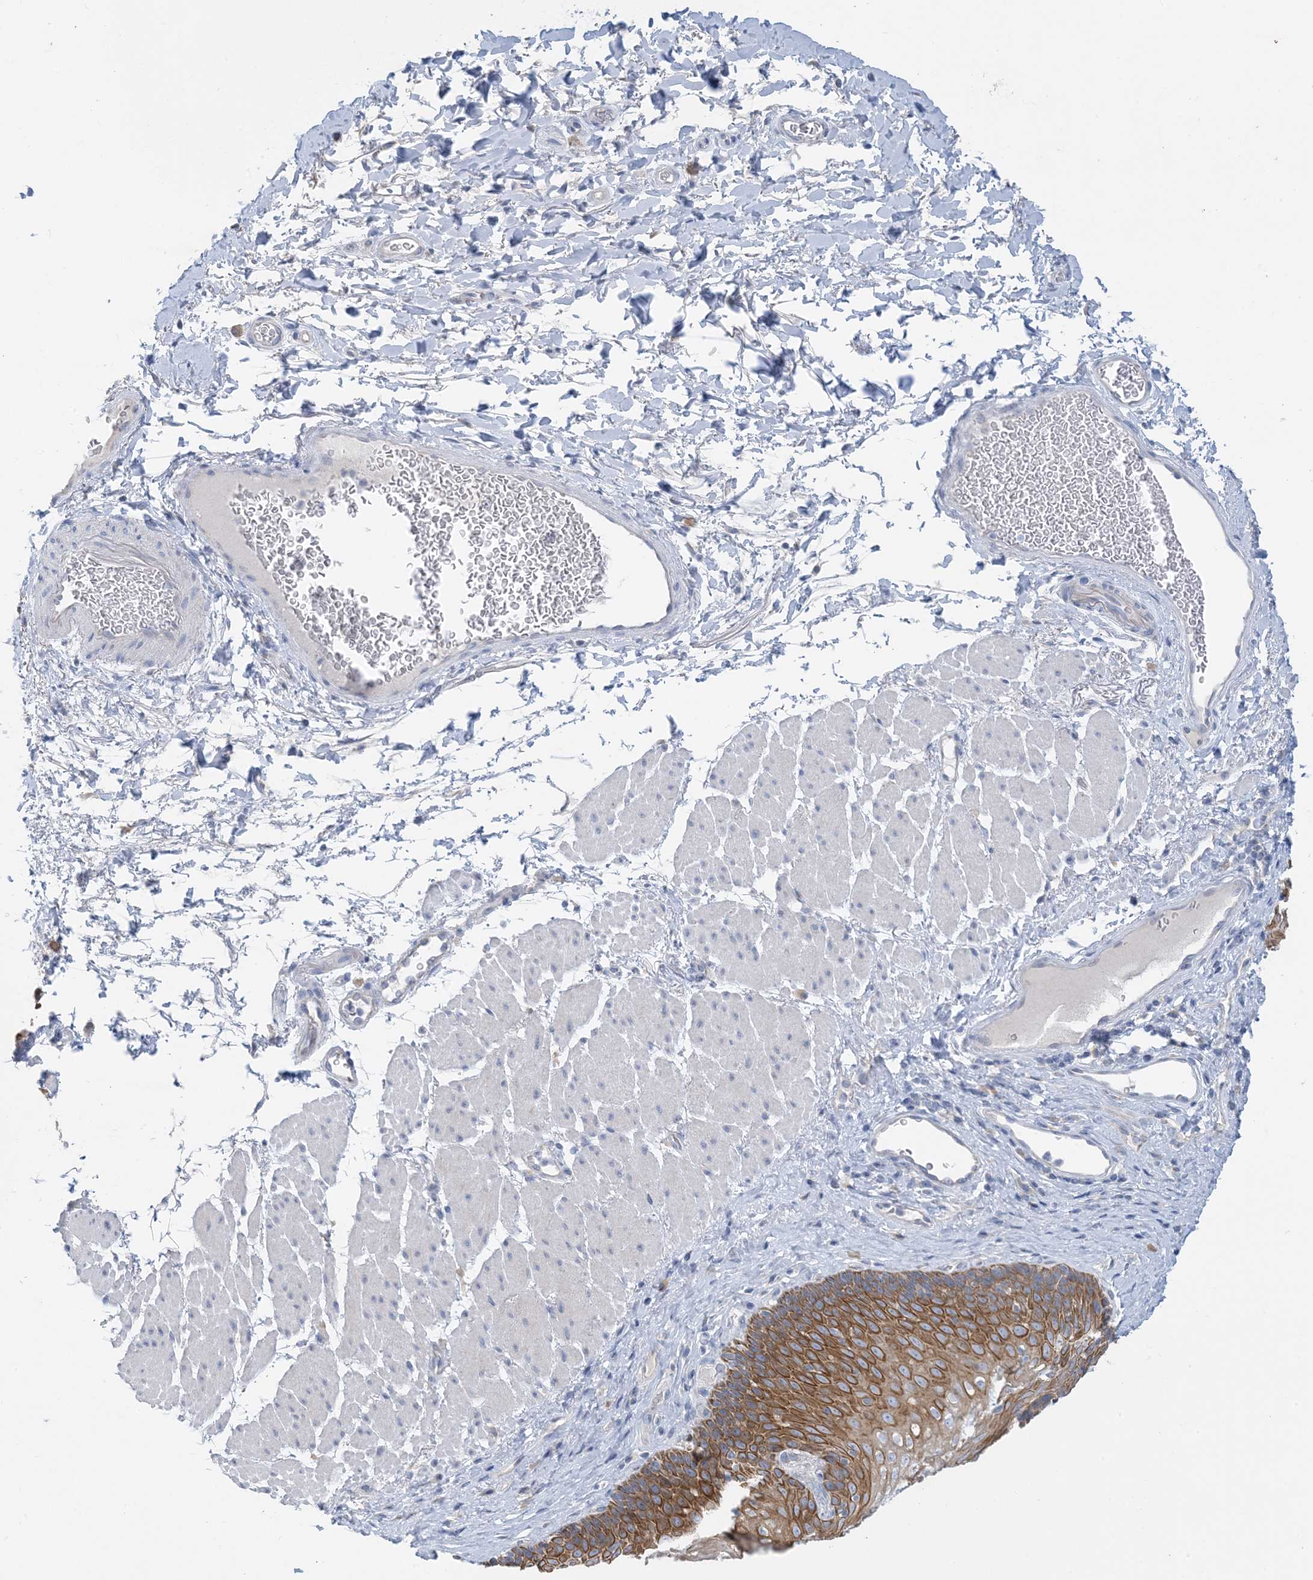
{"staining": {"intensity": "moderate", "quantity": ">75%", "location": "cytoplasmic/membranous"}, "tissue": "esophagus", "cell_type": "Squamous epithelial cells", "image_type": "normal", "snomed": [{"axis": "morphology", "description": "Normal tissue, NOS"}, {"axis": "topography", "description": "Esophagus"}], "caption": "Protein analysis of benign esophagus reveals moderate cytoplasmic/membranous expression in approximately >75% of squamous epithelial cells. (brown staining indicates protein expression, while blue staining denotes nuclei).", "gene": "ZCCHC12", "patient": {"sex": "female", "age": 66}}